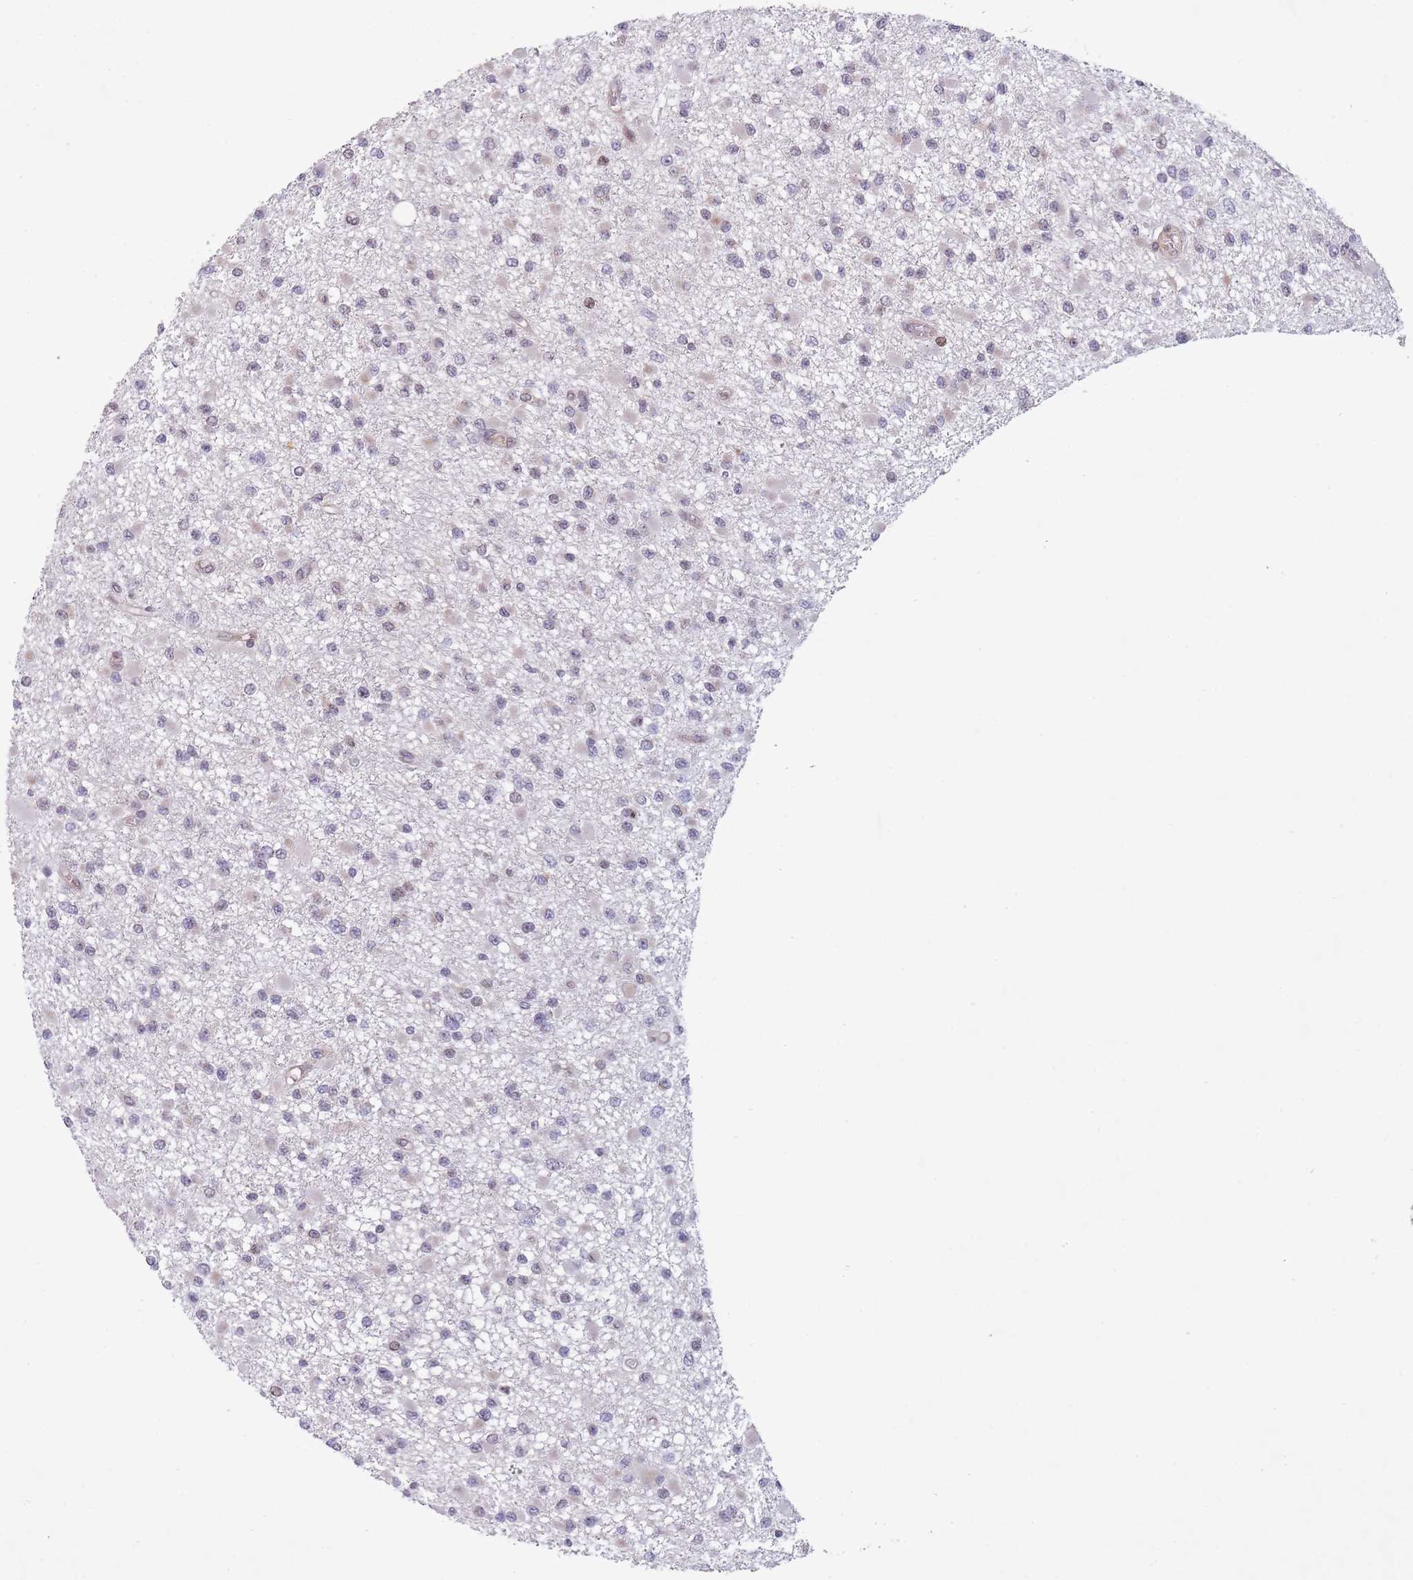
{"staining": {"intensity": "negative", "quantity": "none", "location": "none"}, "tissue": "glioma", "cell_type": "Tumor cells", "image_type": "cancer", "snomed": [{"axis": "morphology", "description": "Glioma, malignant, Low grade"}, {"axis": "topography", "description": "Brain"}], "caption": "Immunohistochemistry of glioma shows no positivity in tumor cells.", "gene": "SLC35F5", "patient": {"sex": "female", "age": 22}}